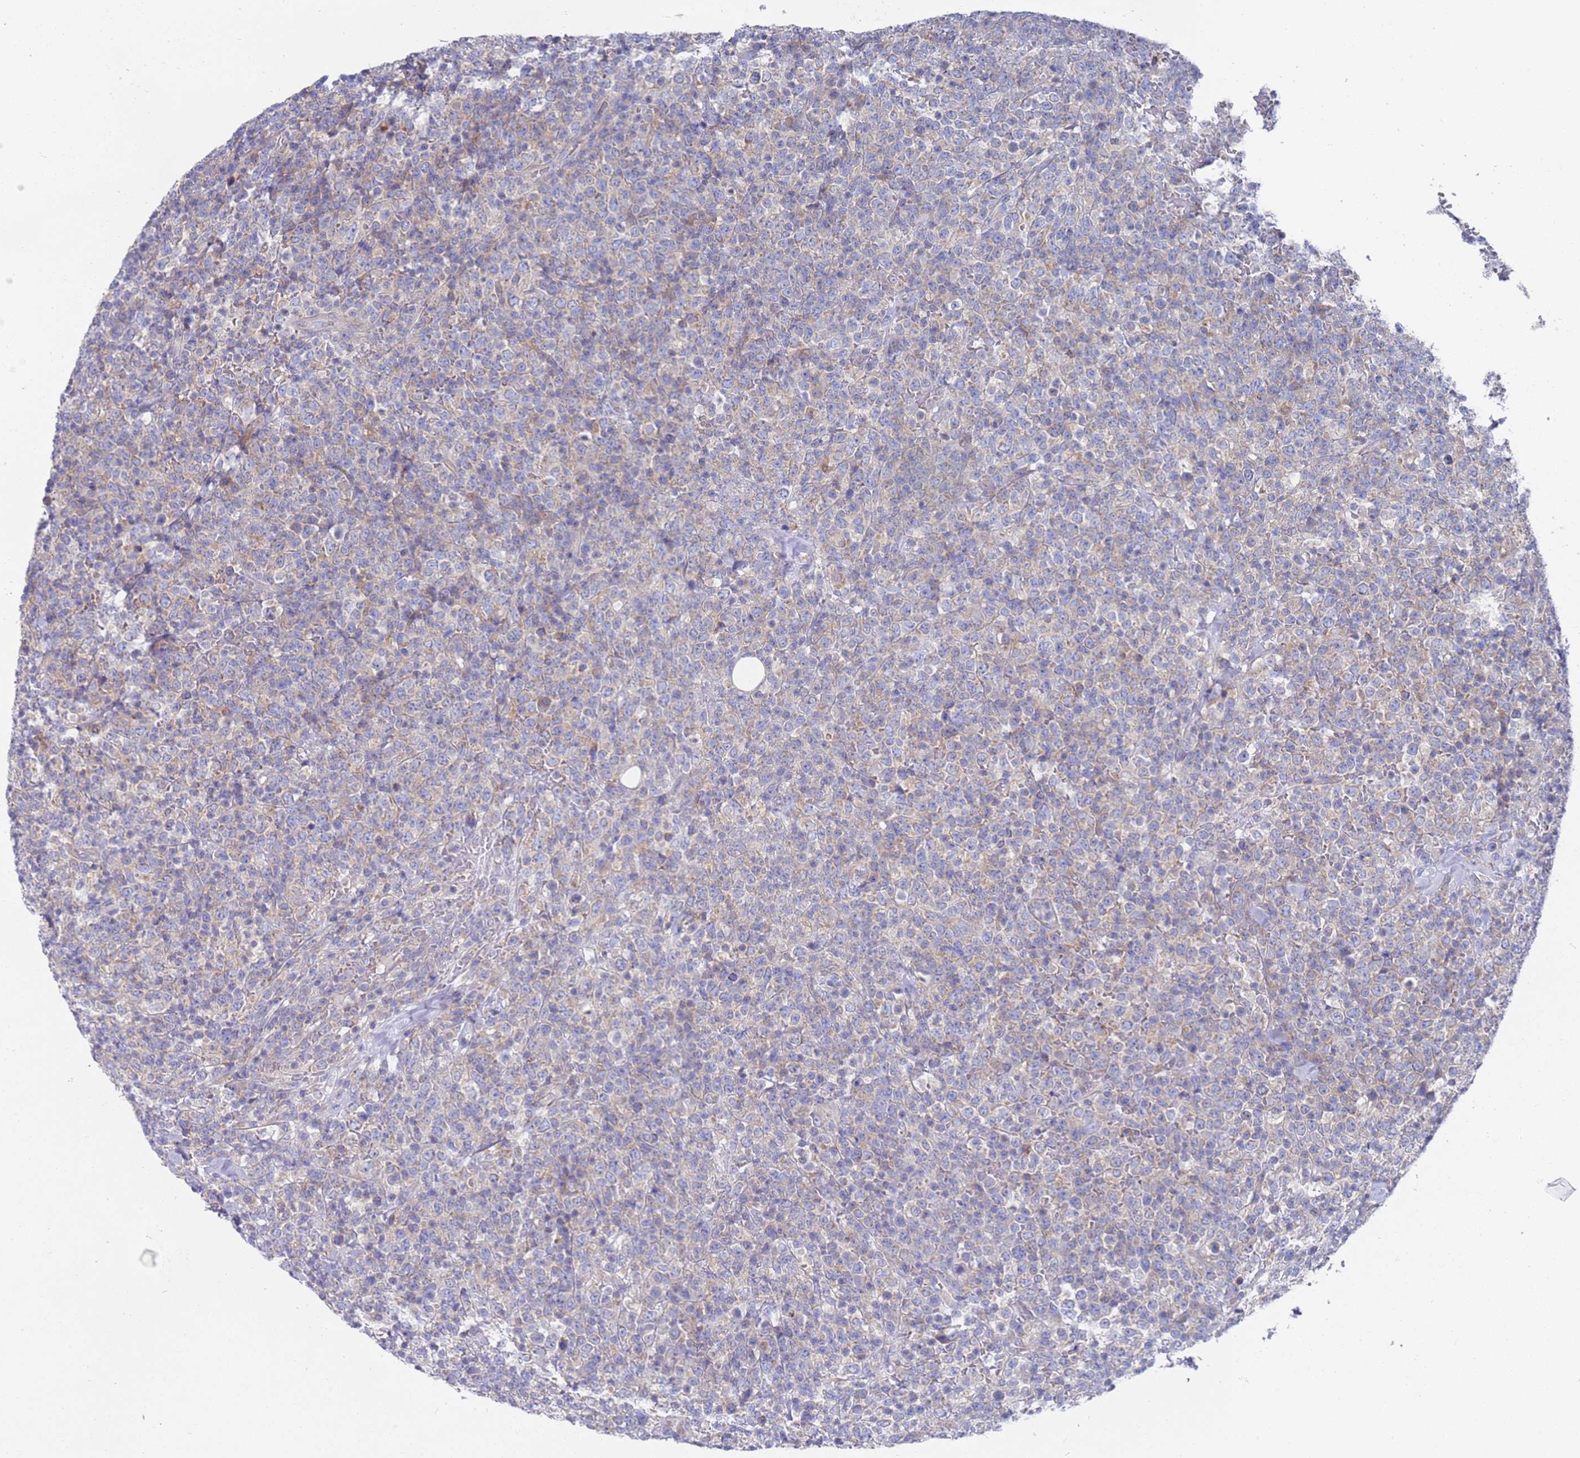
{"staining": {"intensity": "negative", "quantity": "none", "location": "none"}, "tissue": "lymphoma", "cell_type": "Tumor cells", "image_type": "cancer", "snomed": [{"axis": "morphology", "description": "Malignant lymphoma, non-Hodgkin's type, High grade"}, {"axis": "topography", "description": "Colon"}], "caption": "This is an IHC photomicrograph of human high-grade malignant lymphoma, non-Hodgkin's type. There is no staining in tumor cells.", "gene": "NPEPPS", "patient": {"sex": "female", "age": 53}}